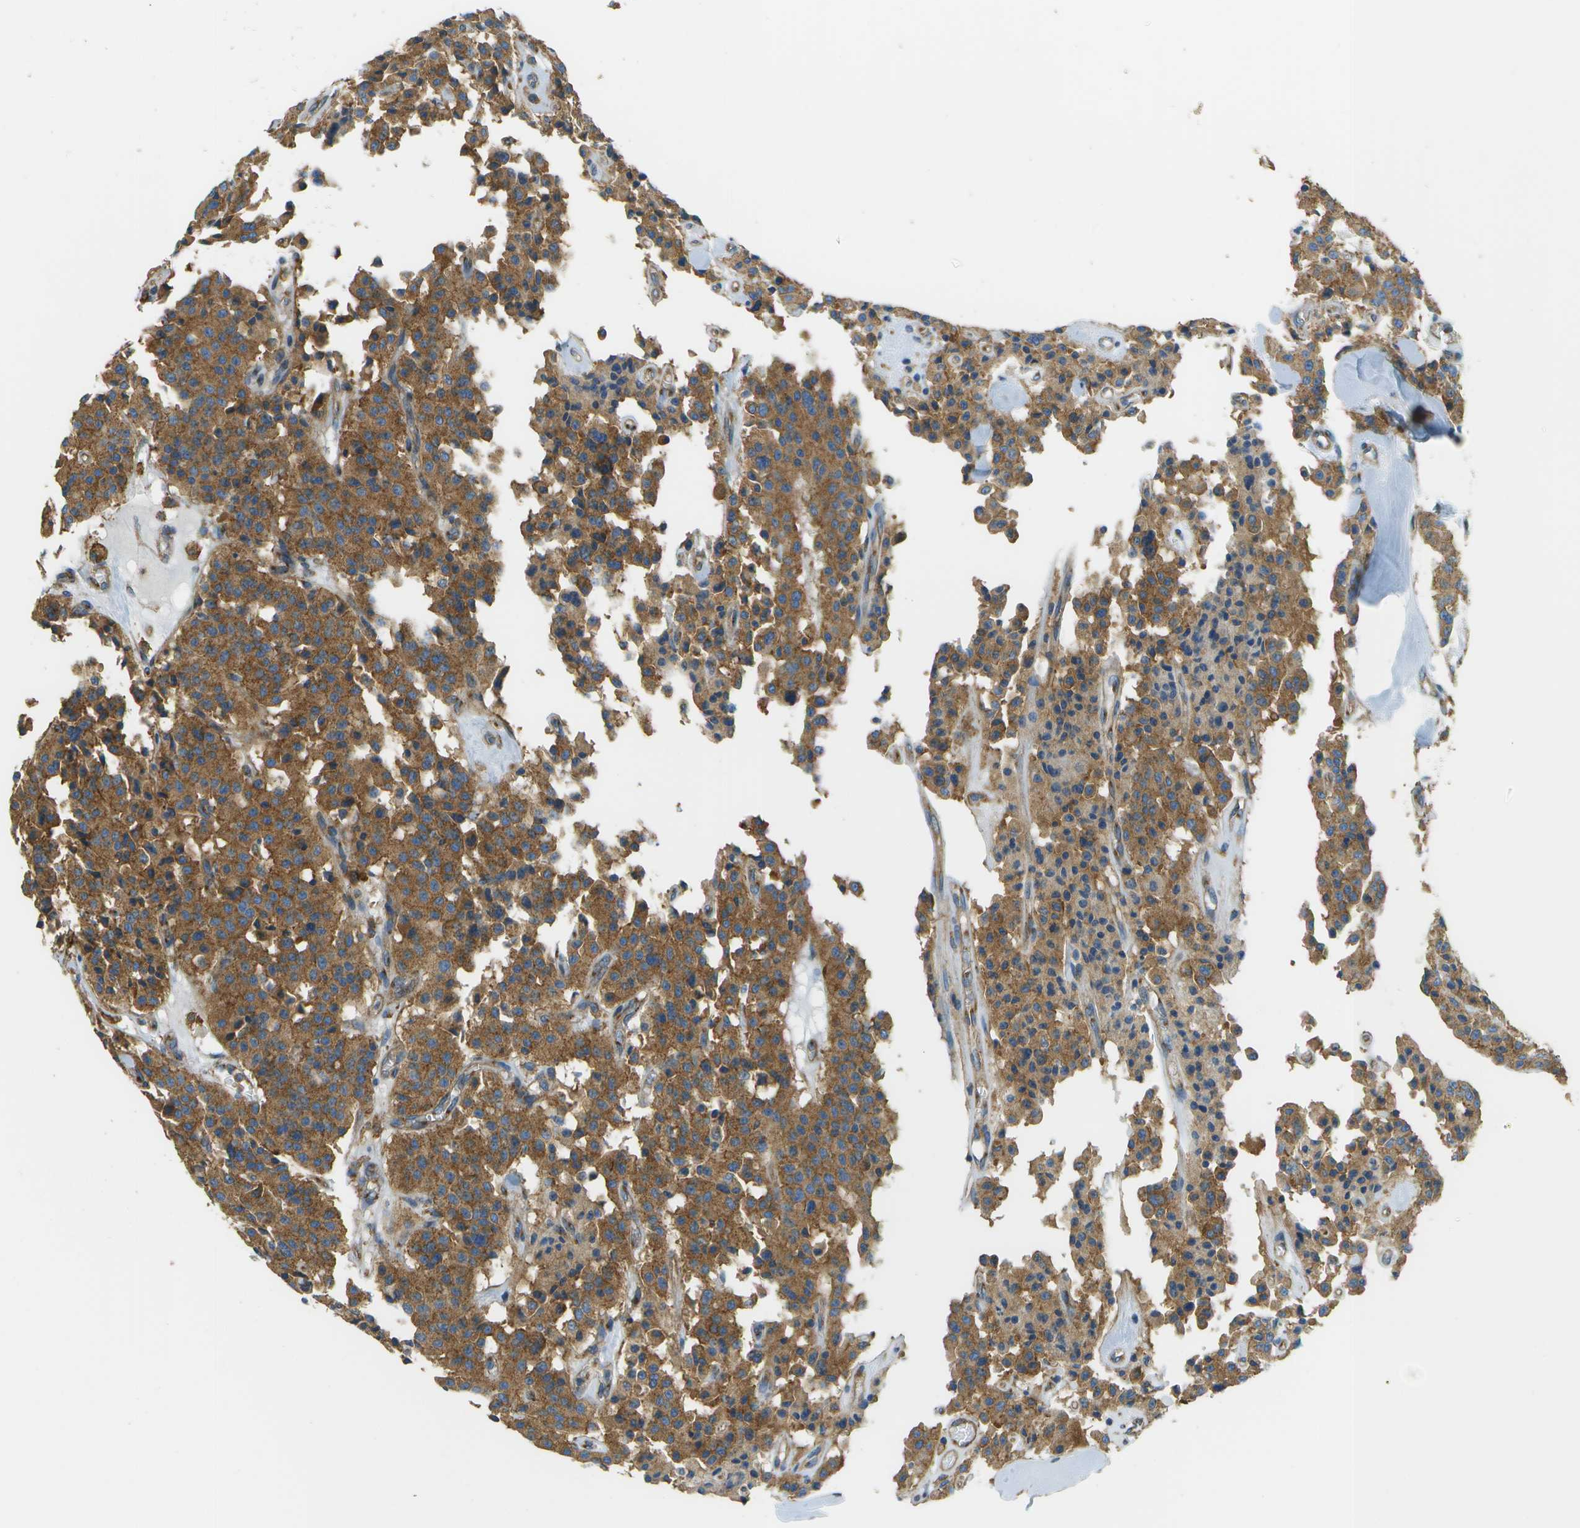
{"staining": {"intensity": "moderate", "quantity": ">75%", "location": "cytoplasmic/membranous"}, "tissue": "carcinoid", "cell_type": "Tumor cells", "image_type": "cancer", "snomed": [{"axis": "morphology", "description": "Carcinoid, malignant, NOS"}, {"axis": "topography", "description": "Lung"}], "caption": "An IHC histopathology image of neoplastic tissue is shown. Protein staining in brown highlights moderate cytoplasmic/membranous positivity in carcinoid (malignant) within tumor cells.", "gene": "CLTC", "patient": {"sex": "male", "age": 30}}